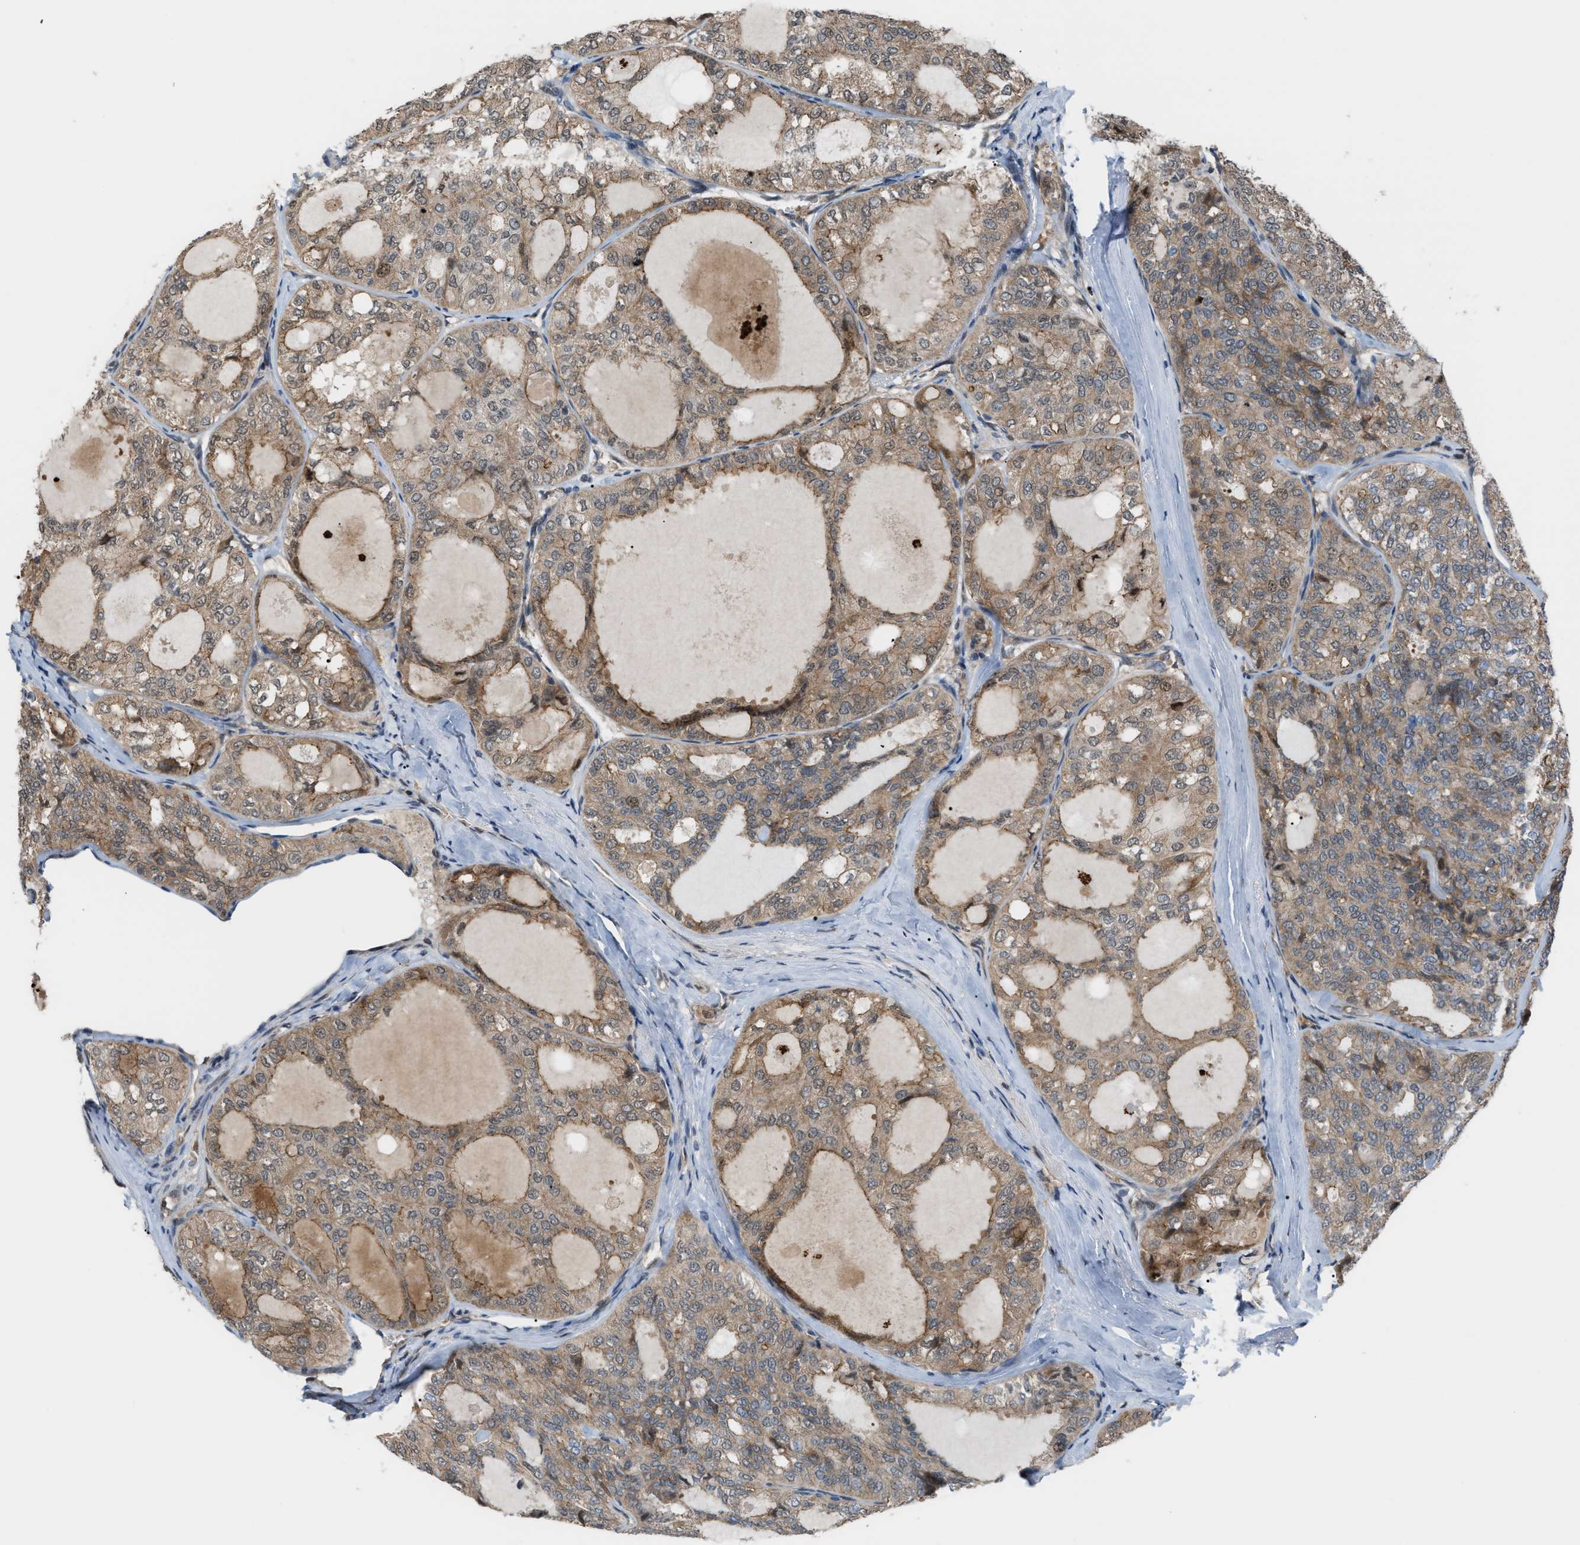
{"staining": {"intensity": "weak", "quantity": ">75%", "location": "cytoplasmic/membranous,nuclear"}, "tissue": "thyroid cancer", "cell_type": "Tumor cells", "image_type": "cancer", "snomed": [{"axis": "morphology", "description": "Follicular adenoma carcinoma, NOS"}, {"axis": "topography", "description": "Thyroid gland"}], "caption": "Immunohistochemical staining of human thyroid cancer displays low levels of weak cytoplasmic/membranous and nuclear staining in about >75% of tumor cells. (DAB = brown stain, brightfield microscopy at high magnification).", "gene": "RFFL", "patient": {"sex": "male", "age": 75}}